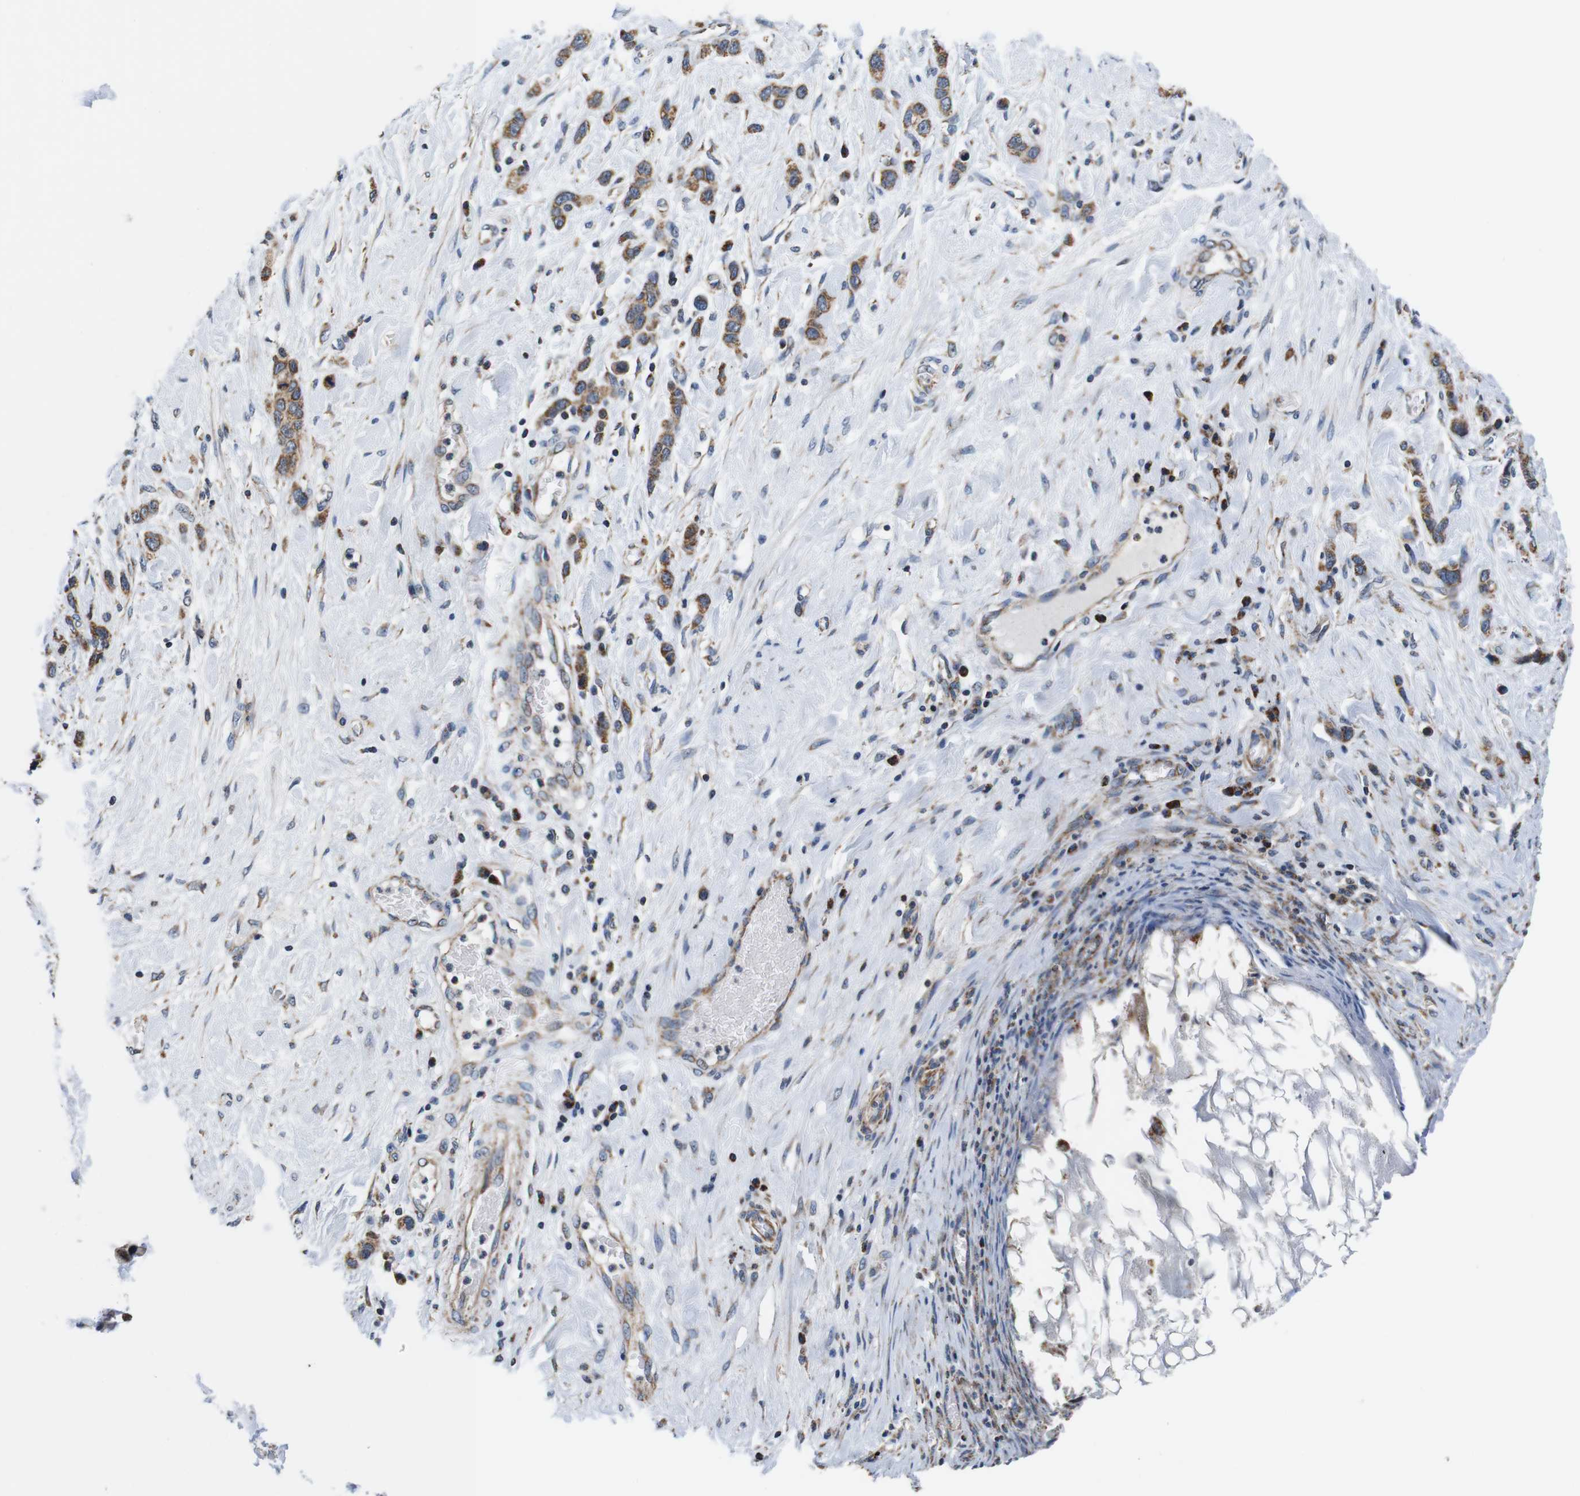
{"staining": {"intensity": "moderate", "quantity": ">75%", "location": "cytoplasmic/membranous"}, "tissue": "stomach cancer", "cell_type": "Tumor cells", "image_type": "cancer", "snomed": [{"axis": "morphology", "description": "Adenocarcinoma, NOS"}, {"axis": "morphology", "description": "Adenocarcinoma, High grade"}, {"axis": "topography", "description": "Stomach, upper"}, {"axis": "topography", "description": "Stomach, lower"}], "caption": "Immunohistochemical staining of stomach adenocarcinoma demonstrates moderate cytoplasmic/membranous protein expression in about >75% of tumor cells.", "gene": "LRP4", "patient": {"sex": "female", "age": 65}}